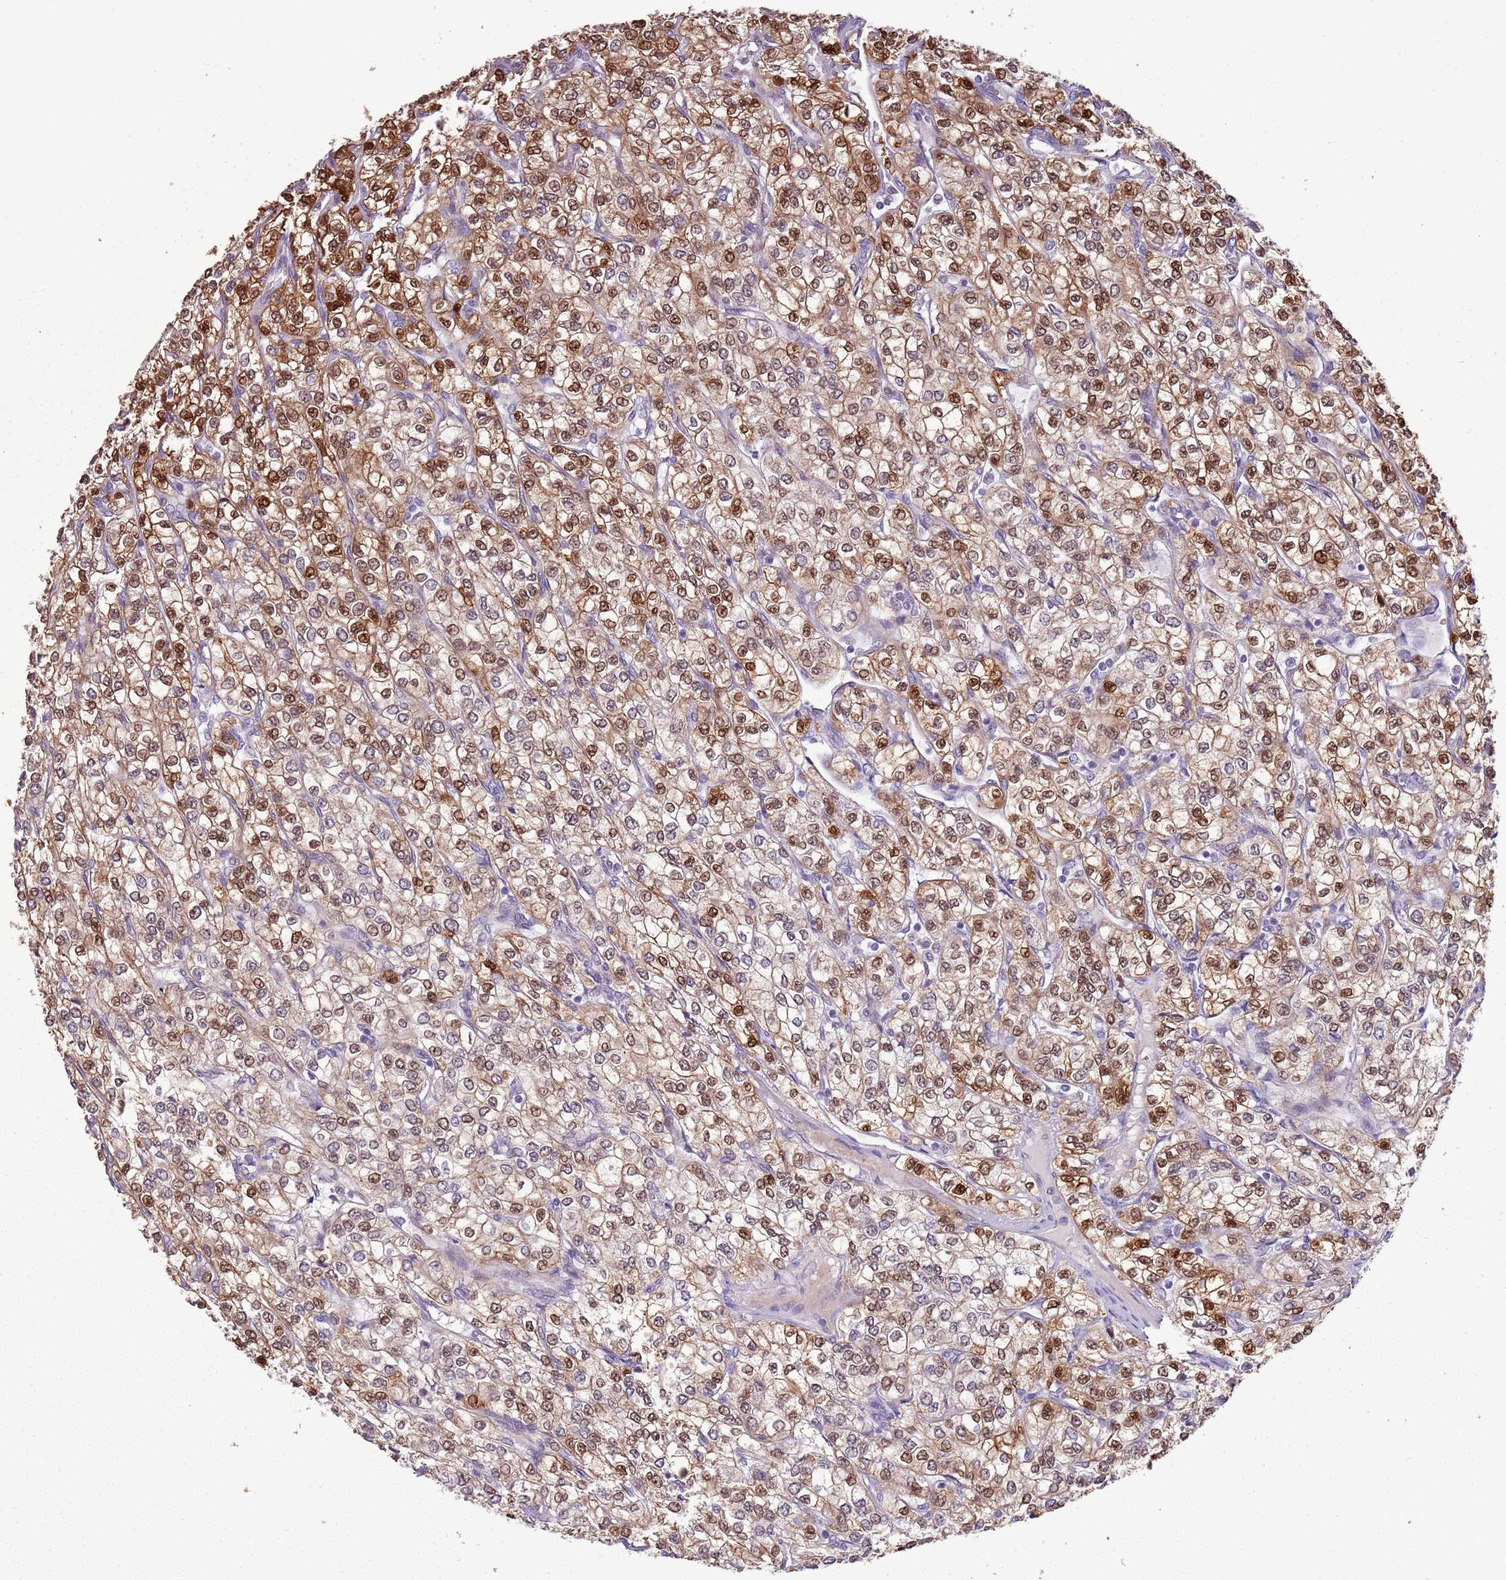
{"staining": {"intensity": "moderate", "quantity": ">75%", "location": "cytoplasmic/membranous,nuclear"}, "tissue": "renal cancer", "cell_type": "Tumor cells", "image_type": "cancer", "snomed": [{"axis": "morphology", "description": "Adenocarcinoma, NOS"}, {"axis": "topography", "description": "Kidney"}], "caption": "About >75% of tumor cells in renal adenocarcinoma exhibit moderate cytoplasmic/membranous and nuclear protein expression as visualized by brown immunohistochemical staining.", "gene": "NBPF6", "patient": {"sex": "male", "age": 80}}